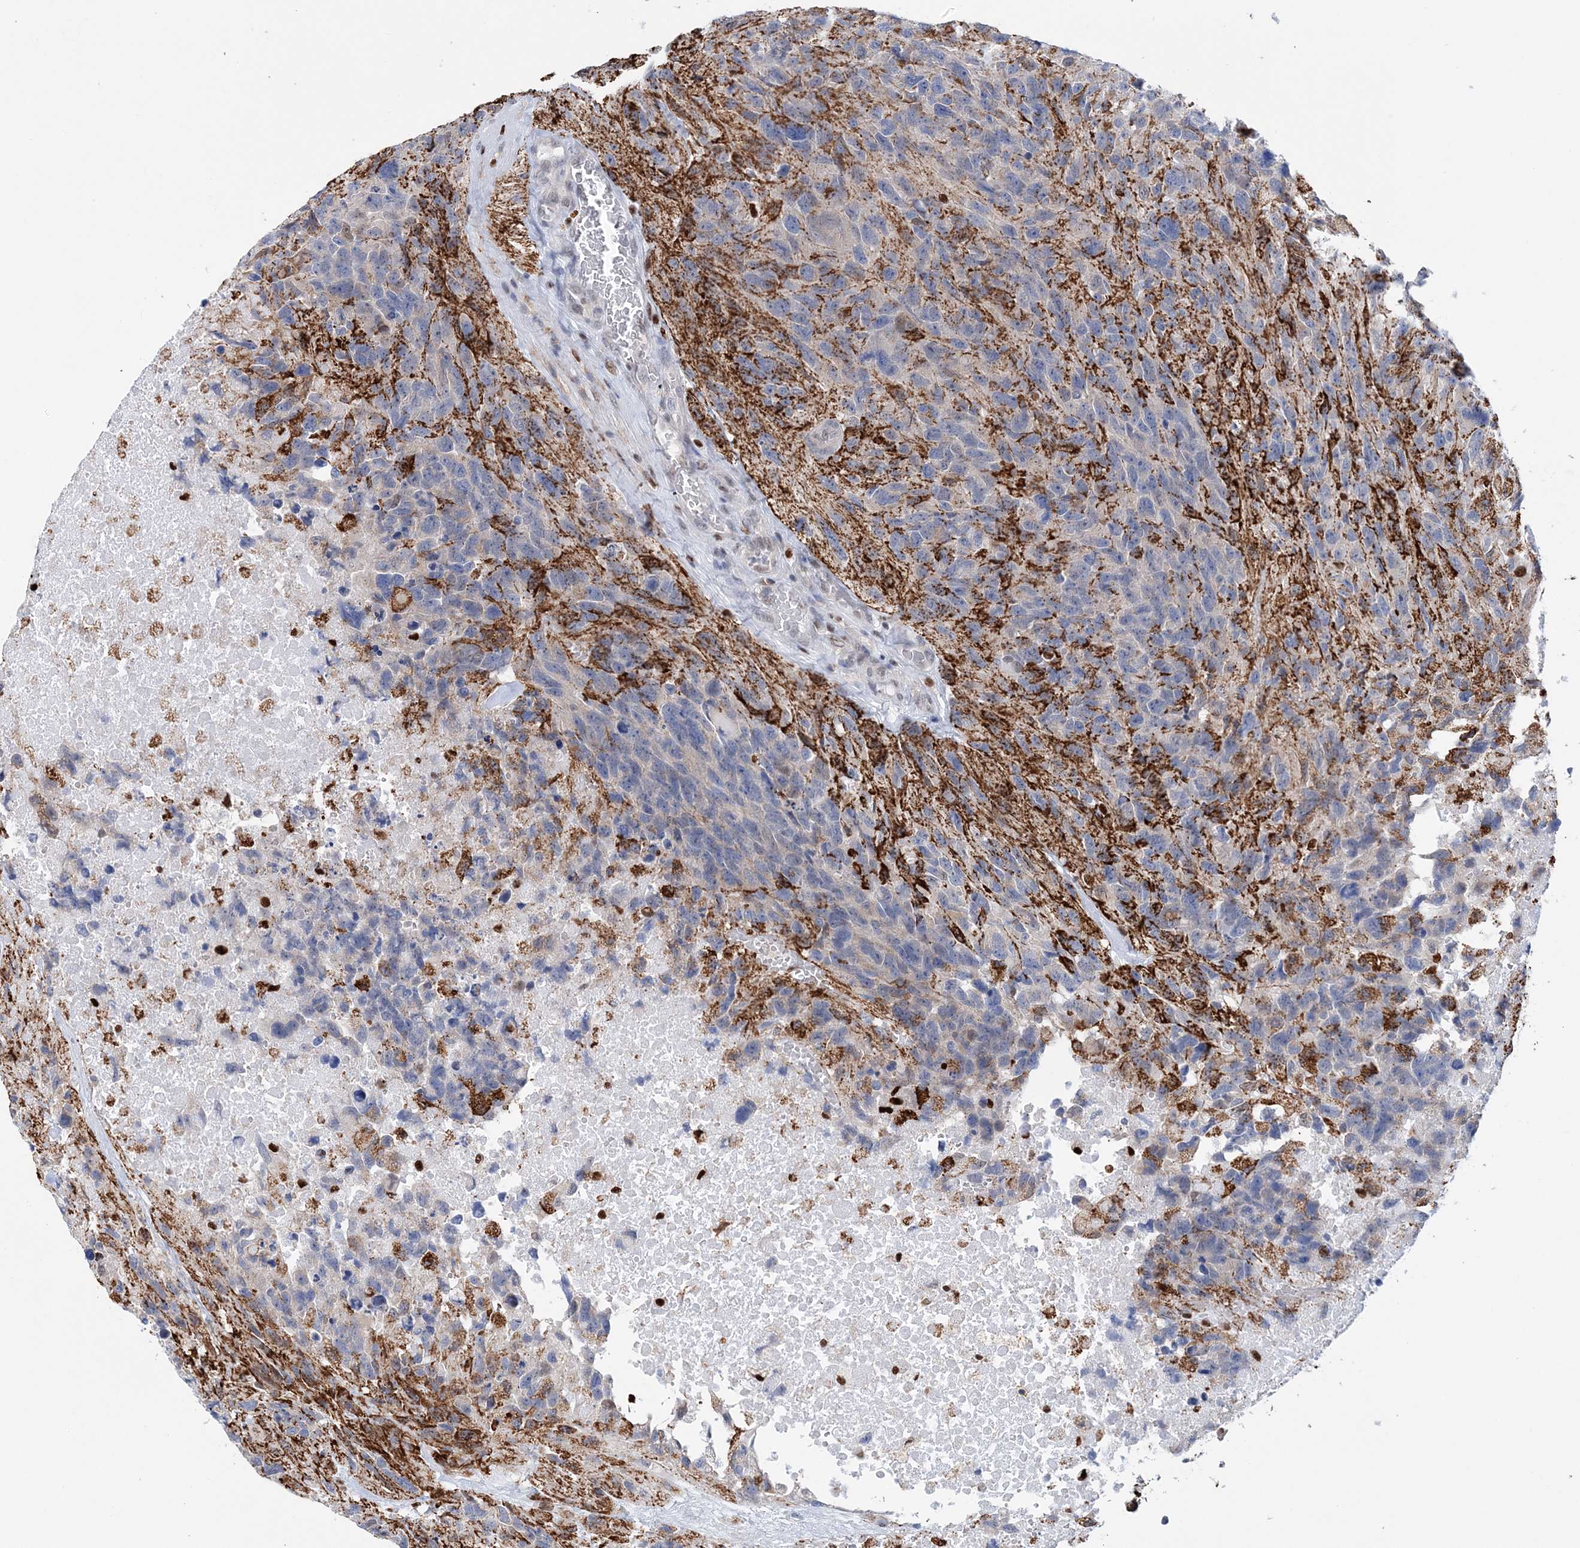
{"staining": {"intensity": "negative", "quantity": "none", "location": "none"}, "tissue": "glioma", "cell_type": "Tumor cells", "image_type": "cancer", "snomed": [{"axis": "morphology", "description": "Glioma, malignant, High grade"}, {"axis": "topography", "description": "Brain"}], "caption": "Tumor cells show no significant protein positivity in high-grade glioma (malignant).", "gene": "NIT2", "patient": {"sex": "male", "age": 69}}